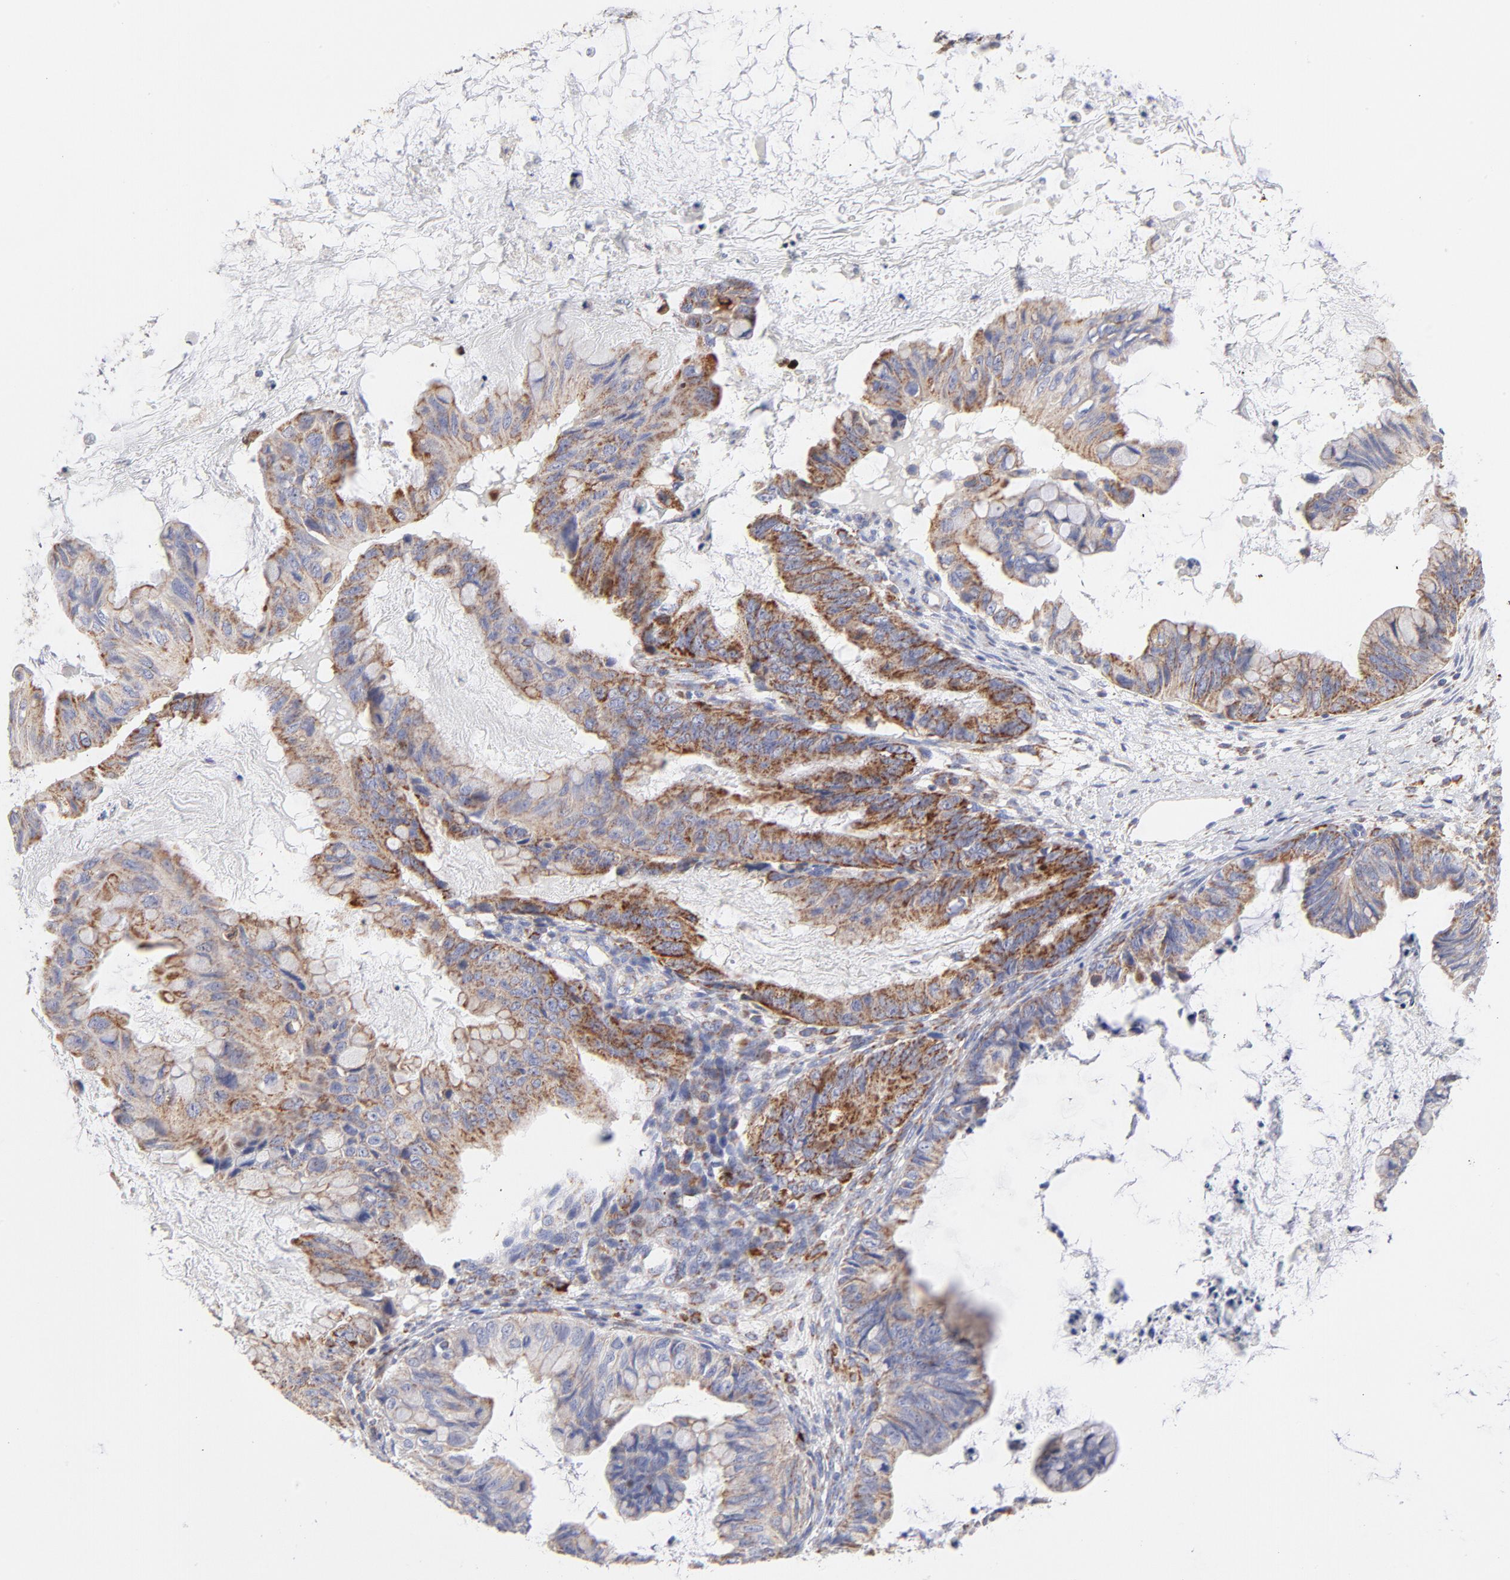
{"staining": {"intensity": "moderate", "quantity": ">75%", "location": "cytoplasmic/membranous"}, "tissue": "ovarian cancer", "cell_type": "Tumor cells", "image_type": "cancer", "snomed": [{"axis": "morphology", "description": "Cystadenocarcinoma, mucinous, NOS"}, {"axis": "topography", "description": "Ovary"}], "caption": "Ovarian cancer (mucinous cystadenocarcinoma) was stained to show a protein in brown. There is medium levels of moderate cytoplasmic/membranous positivity in approximately >75% of tumor cells. (Stains: DAB (3,3'-diaminobenzidine) in brown, nuclei in blue, Microscopy: brightfield microscopy at high magnification).", "gene": "TIMM8A", "patient": {"sex": "female", "age": 36}}